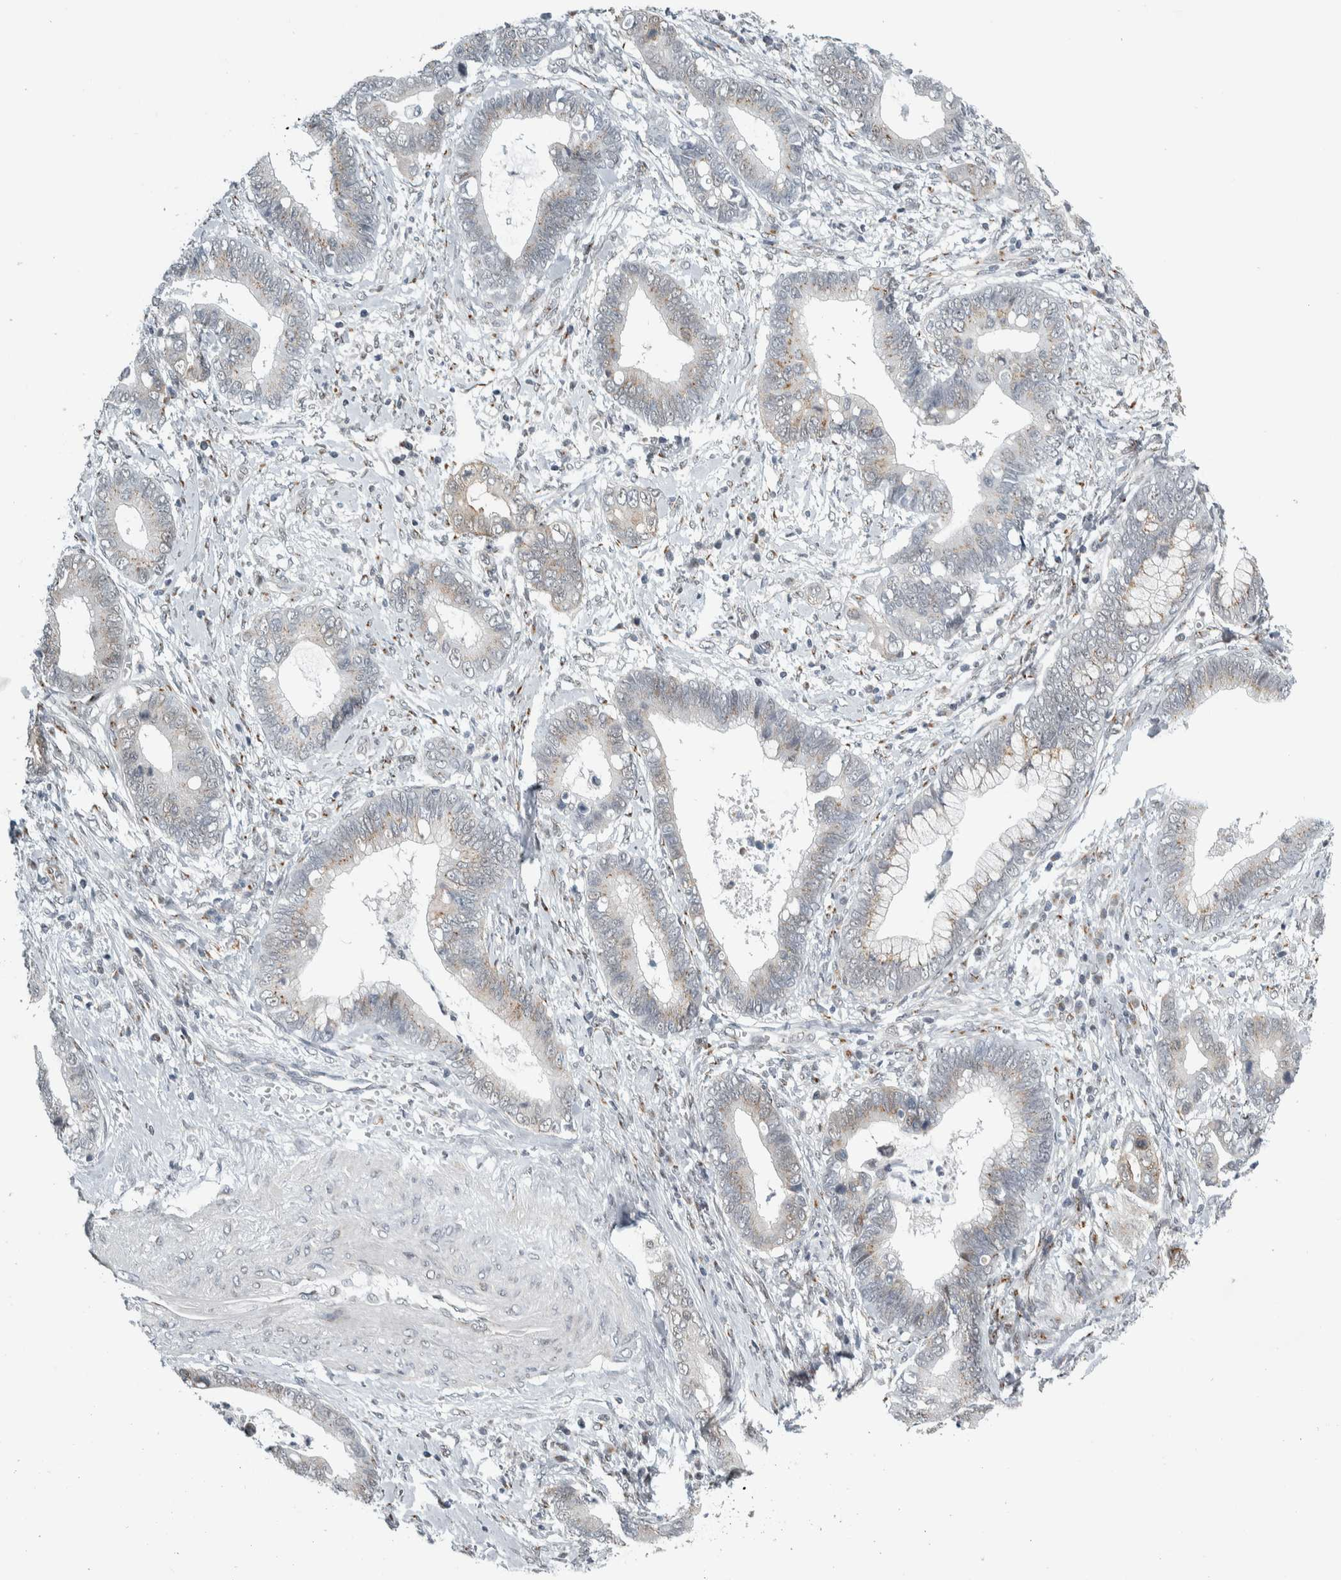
{"staining": {"intensity": "negative", "quantity": "none", "location": "none"}, "tissue": "cervical cancer", "cell_type": "Tumor cells", "image_type": "cancer", "snomed": [{"axis": "morphology", "description": "Adenocarcinoma, NOS"}, {"axis": "topography", "description": "Cervix"}], "caption": "Human cervical cancer (adenocarcinoma) stained for a protein using IHC demonstrates no positivity in tumor cells.", "gene": "ZMYND8", "patient": {"sex": "female", "age": 44}}